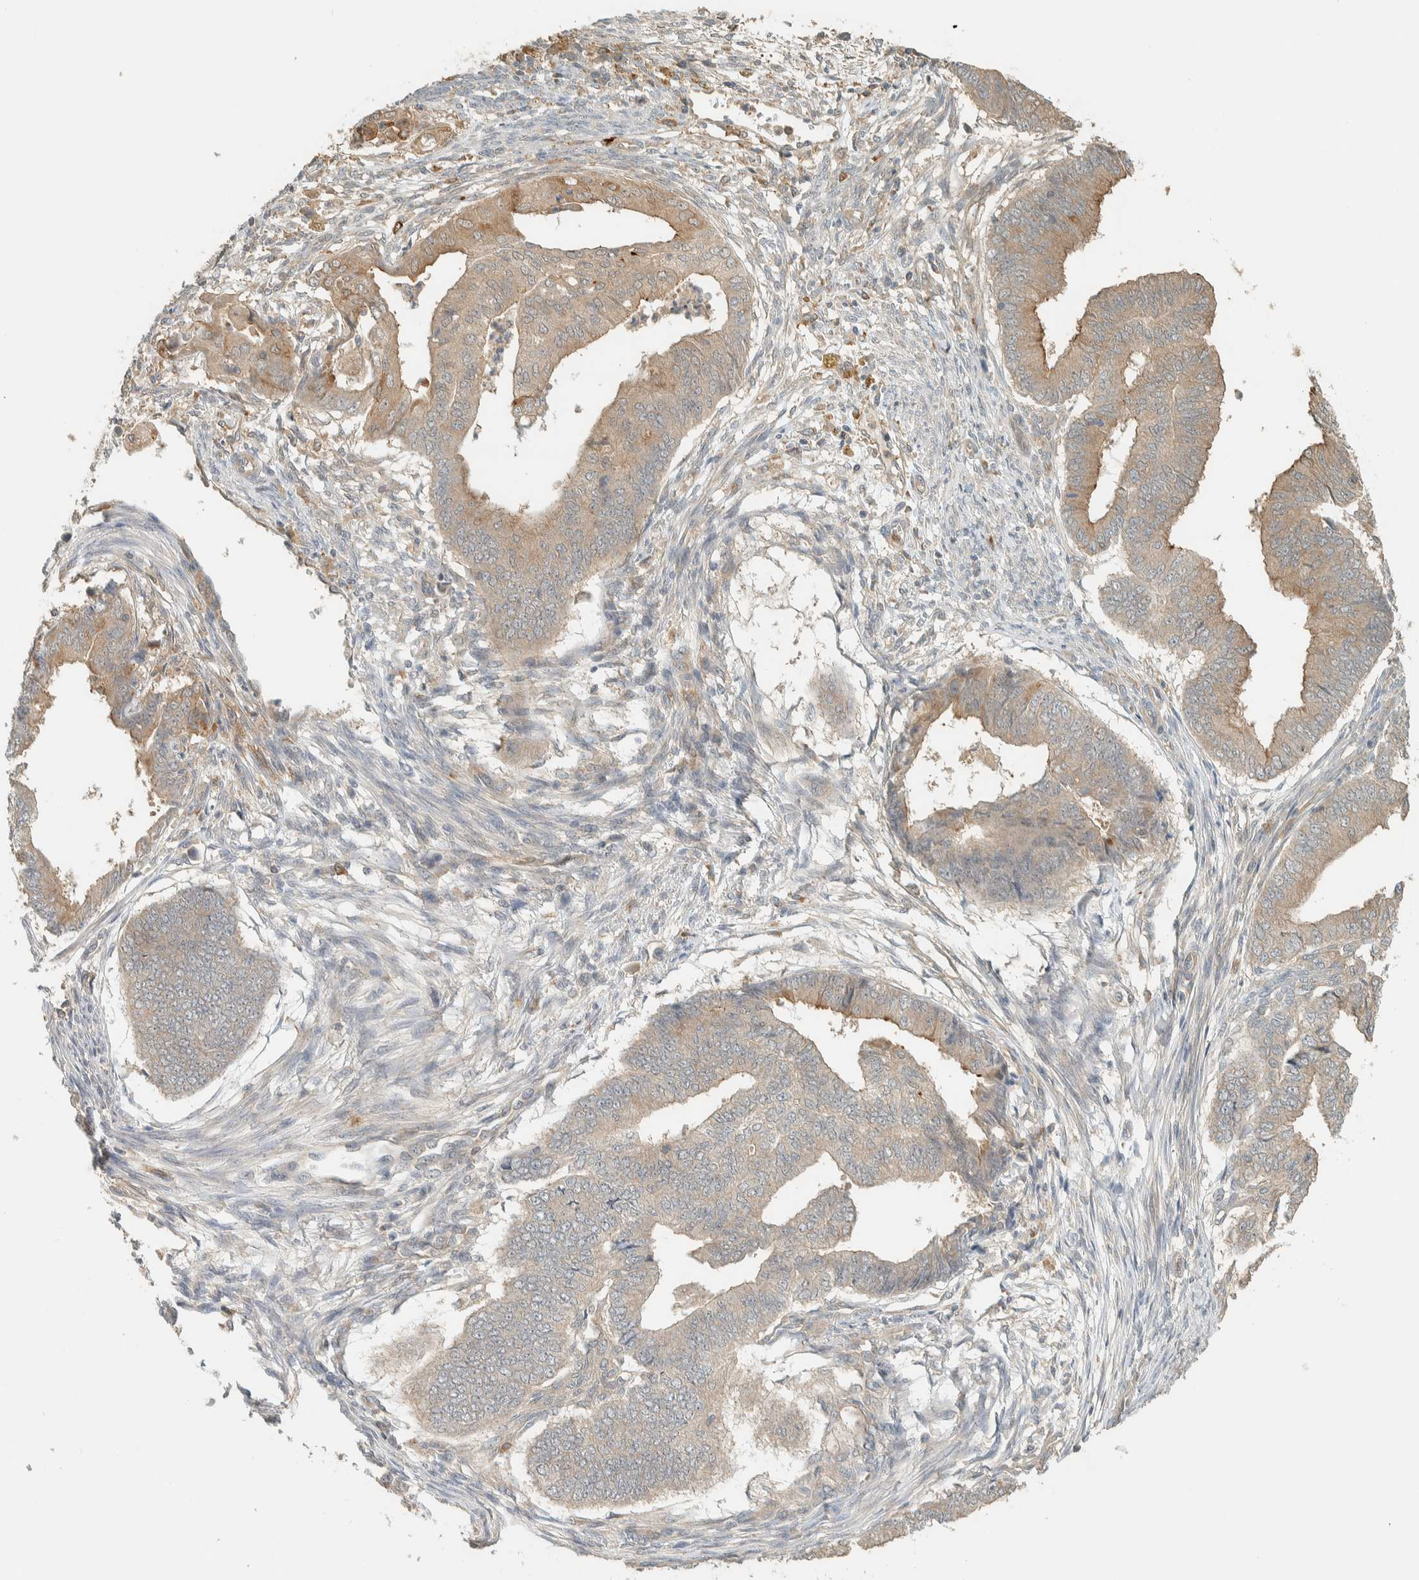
{"staining": {"intensity": "weak", "quantity": "25%-75%", "location": "cytoplasmic/membranous"}, "tissue": "endometrial cancer", "cell_type": "Tumor cells", "image_type": "cancer", "snomed": [{"axis": "morphology", "description": "Polyp, NOS"}, {"axis": "morphology", "description": "Adenocarcinoma, NOS"}, {"axis": "morphology", "description": "Adenoma, NOS"}, {"axis": "topography", "description": "Endometrium"}], "caption": "Immunohistochemistry (IHC) photomicrograph of neoplastic tissue: human endometrial cancer stained using IHC exhibits low levels of weak protein expression localized specifically in the cytoplasmic/membranous of tumor cells, appearing as a cytoplasmic/membranous brown color.", "gene": "RAB11FIP1", "patient": {"sex": "female", "age": 79}}